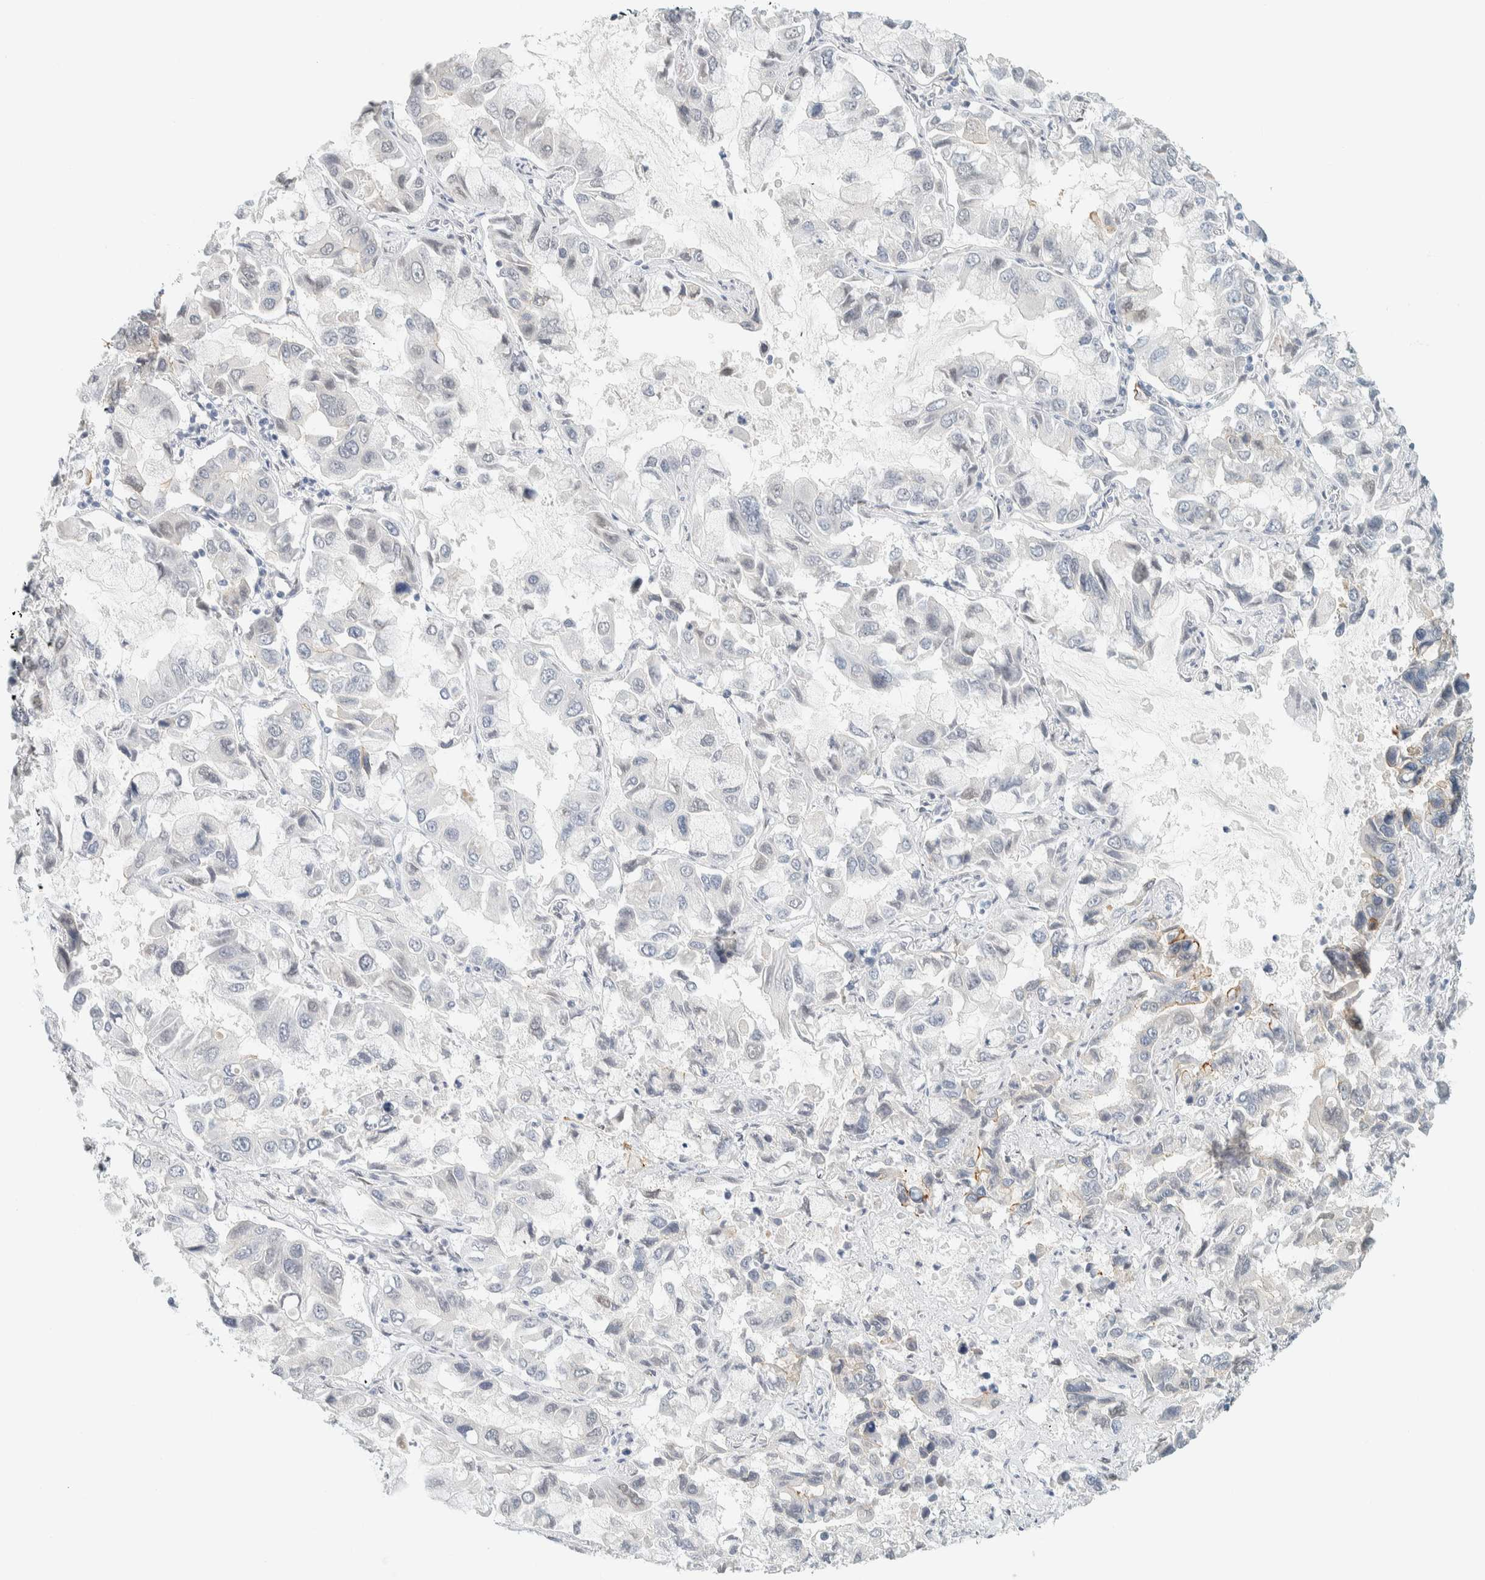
{"staining": {"intensity": "negative", "quantity": "none", "location": "none"}, "tissue": "lung cancer", "cell_type": "Tumor cells", "image_type": "cancer", "snomed": [{"axis": "morphology", "description": "Adenocarcinoma, NOS"}, {"axis": "topography", "description": "Lung"}], "caption": "Tumor cells are negative for brown protein staining in lung cancer (adenocarcinoma). Nuclei are stained in blue.", "gene": "C1QTNF12", "patient": {"sex": "male", "age": 64}}